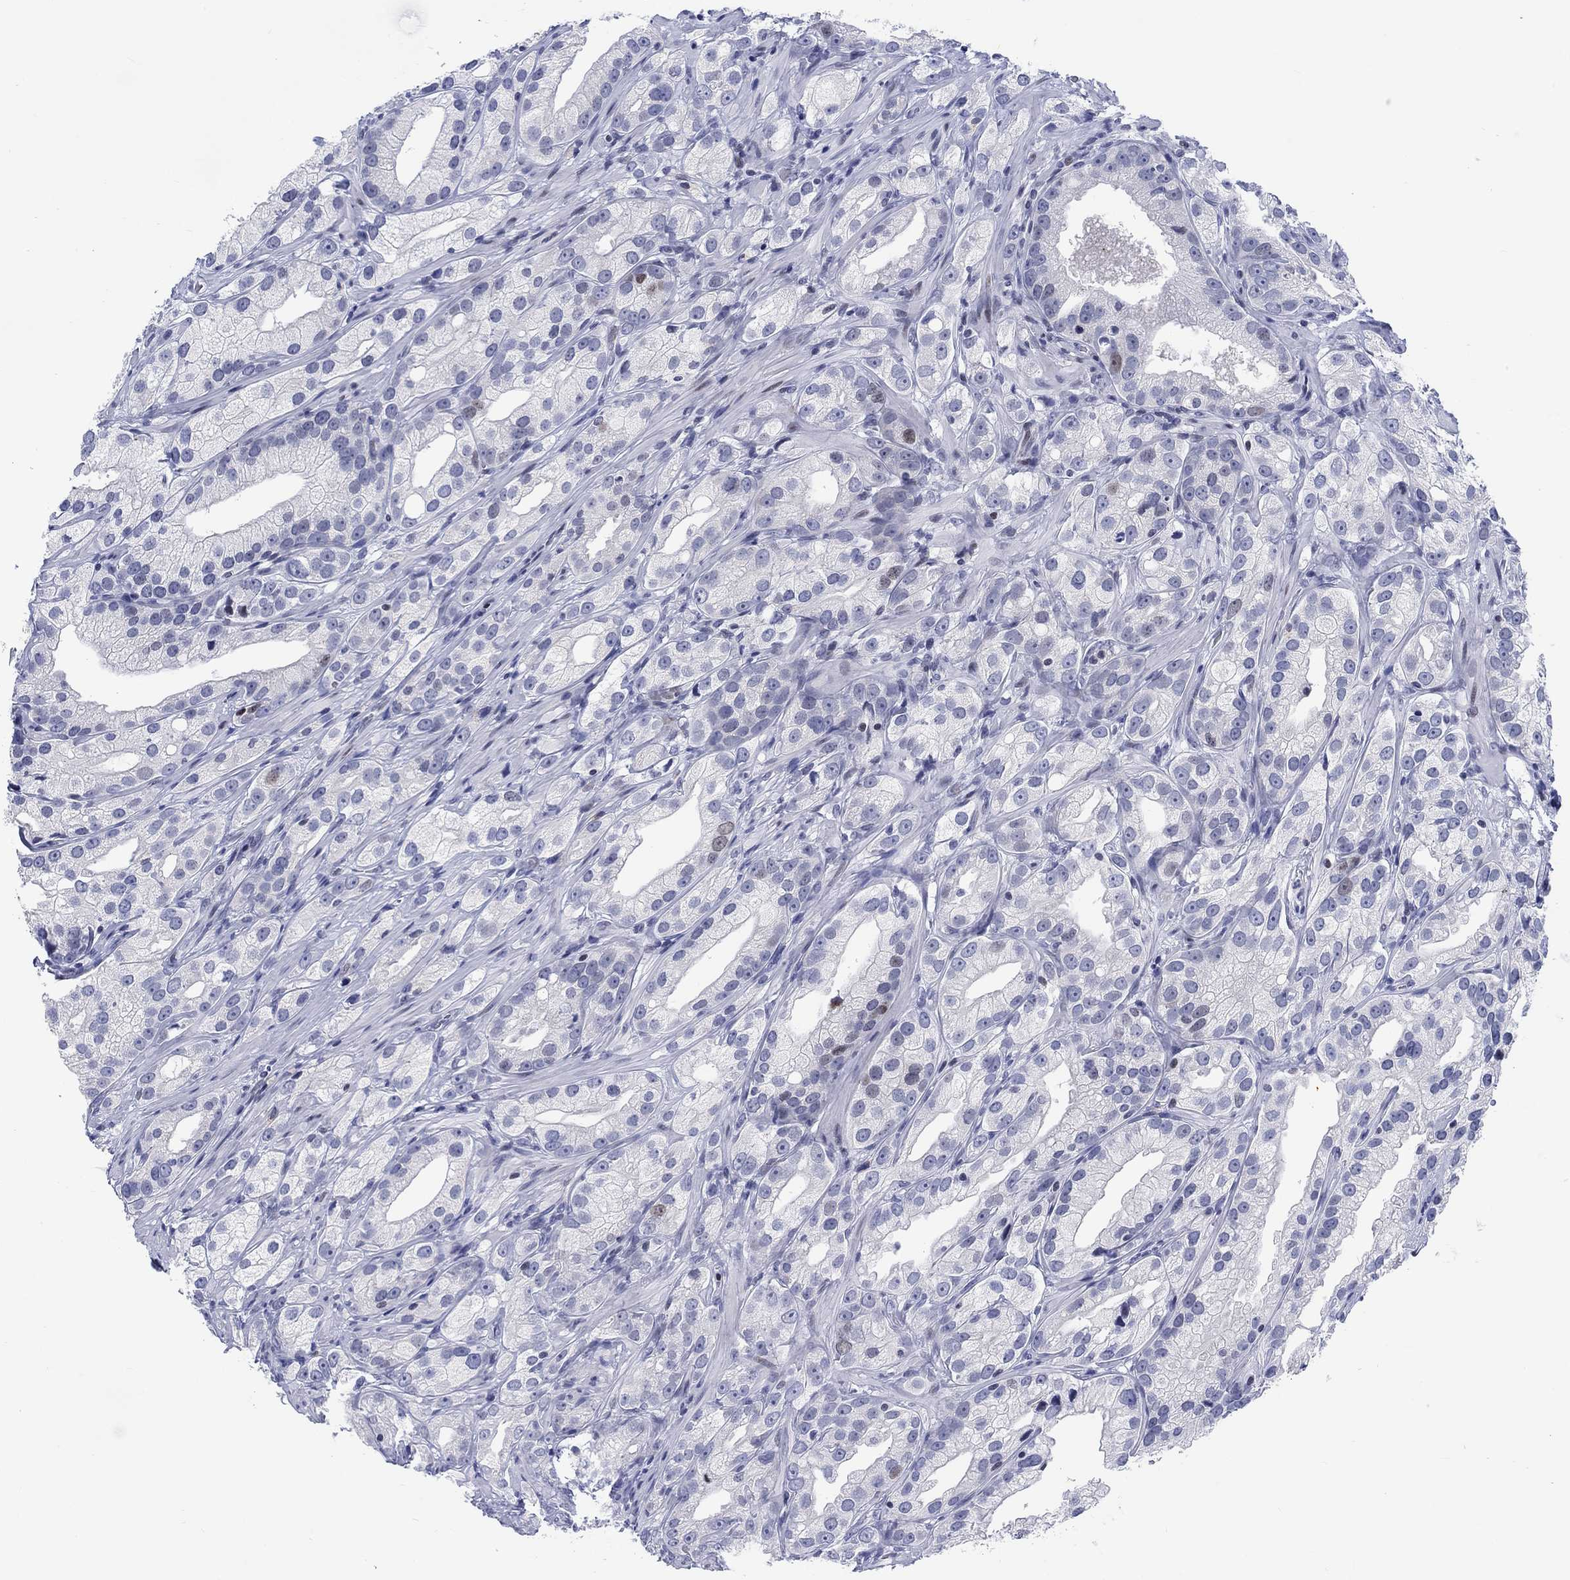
{"staining": {"intensity": "moderate", "quantity": "<25%", "location": "nuclear"}, "tissue": "prostate cancer", "cell_type": "Tumor cells", "image_type": "cancer", "snomed": [{"axis": "morphology", "description": "Adenocarcinoma, High grade"}, {"axis": "topography", "description": "Prostate and seminal vesicle, NOS"}], "caption": "Immunohistochemical staining of adenocarcinoma (high-grade) (prostate) demonstrates moderate nuclear protein positivity in approximately <25% of tumor cells. The protein is shown in brown color, while the nuclei are stained blue.", "gene": "CDCA2", "patient": {"sex": "male", "age": 62}}